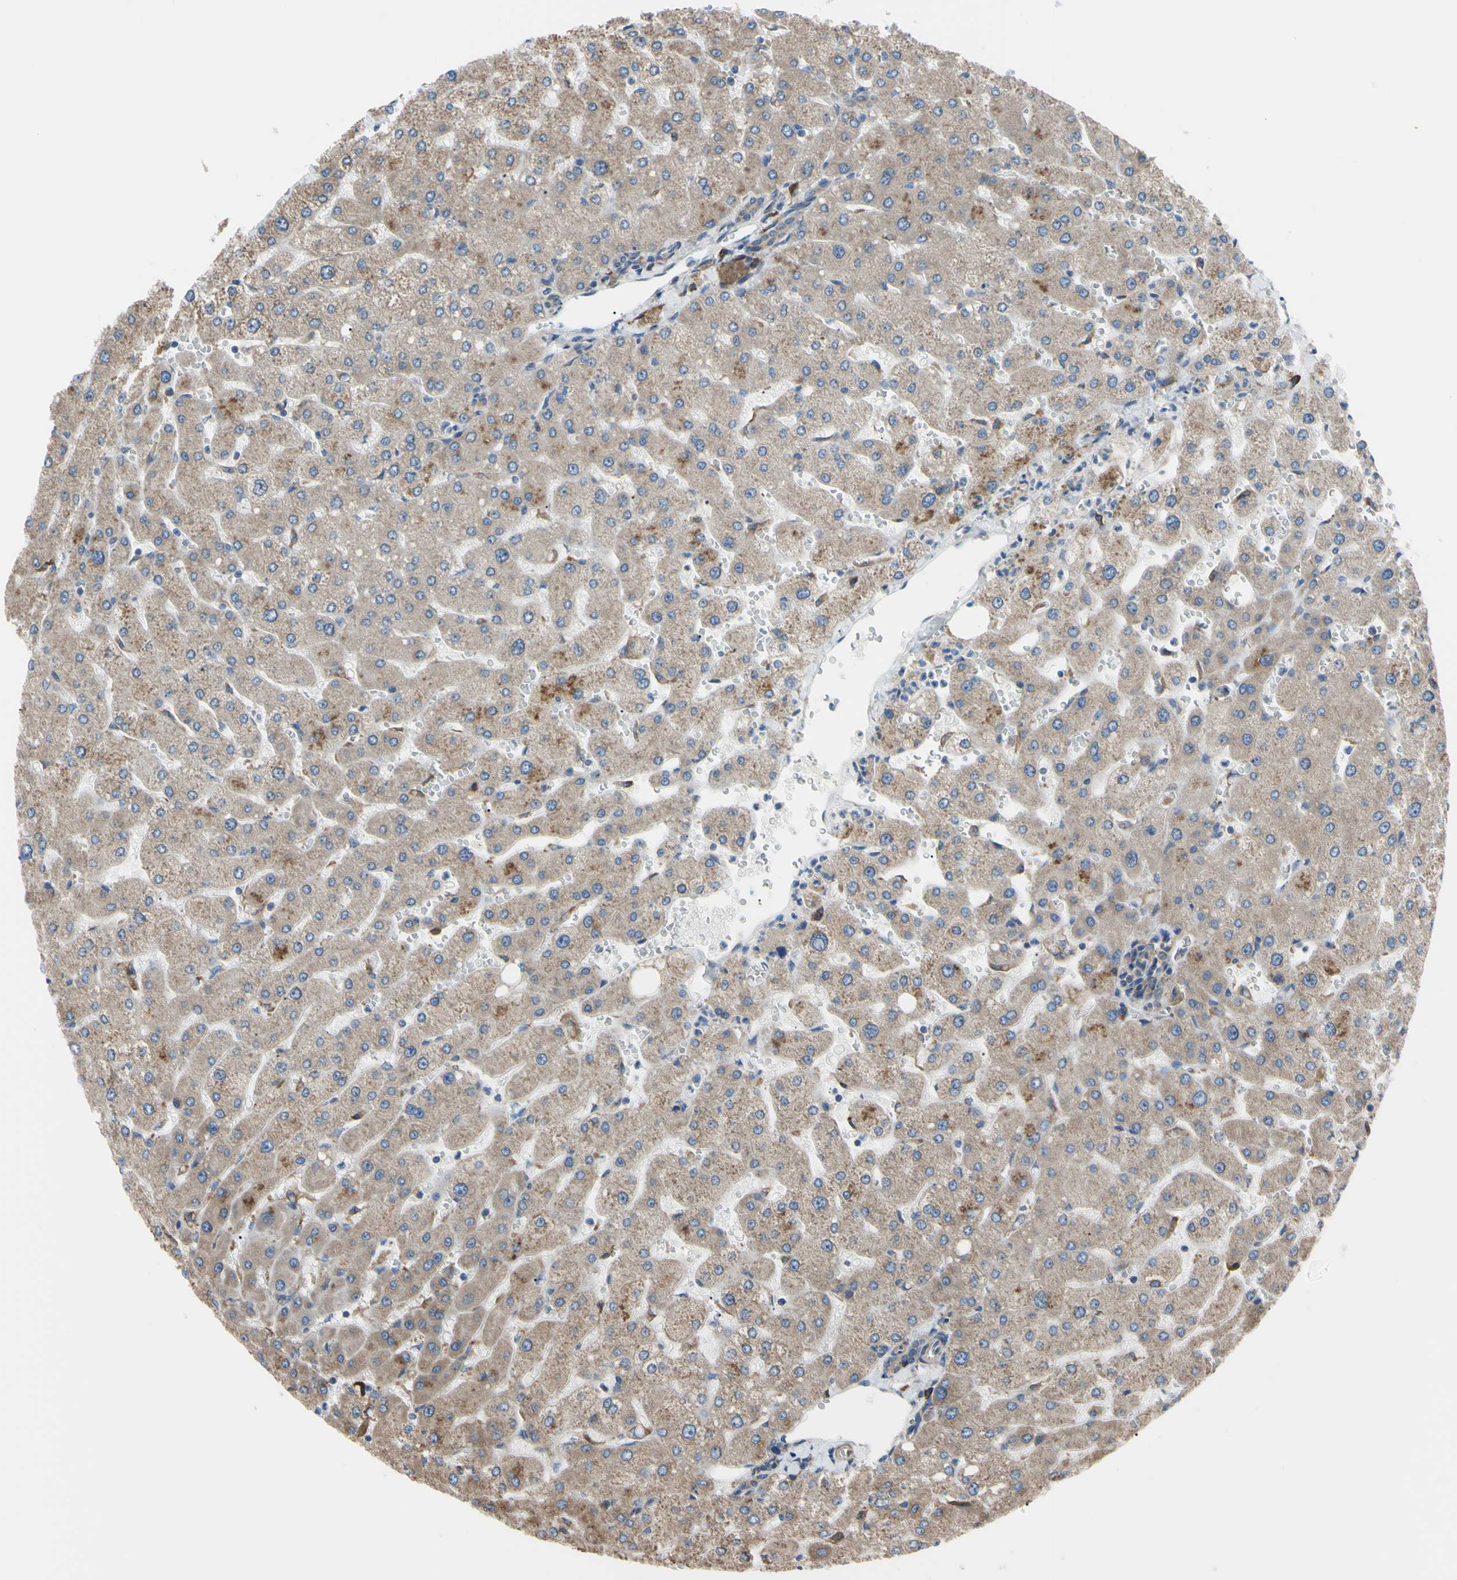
{"staining": {"intensity": "weak", "quantity": ">75%", "location": "cytoplasmic/membranous"}, "tissue": "liver", "cell_type": "Cholangiocytes", "image_type": "normal", "snomed": [{"axis": "morphology", "description": "Normal tissue, NOS"}, {"axis": "topography", "description": "Liver"}], "caption": "Protein analysis of benign liver displays weak cytoplasmic/membranous expression in approximately >75% of cholangiocytes.", "gene": "BMF", "patient": {"sex": "male", "age": 55}}